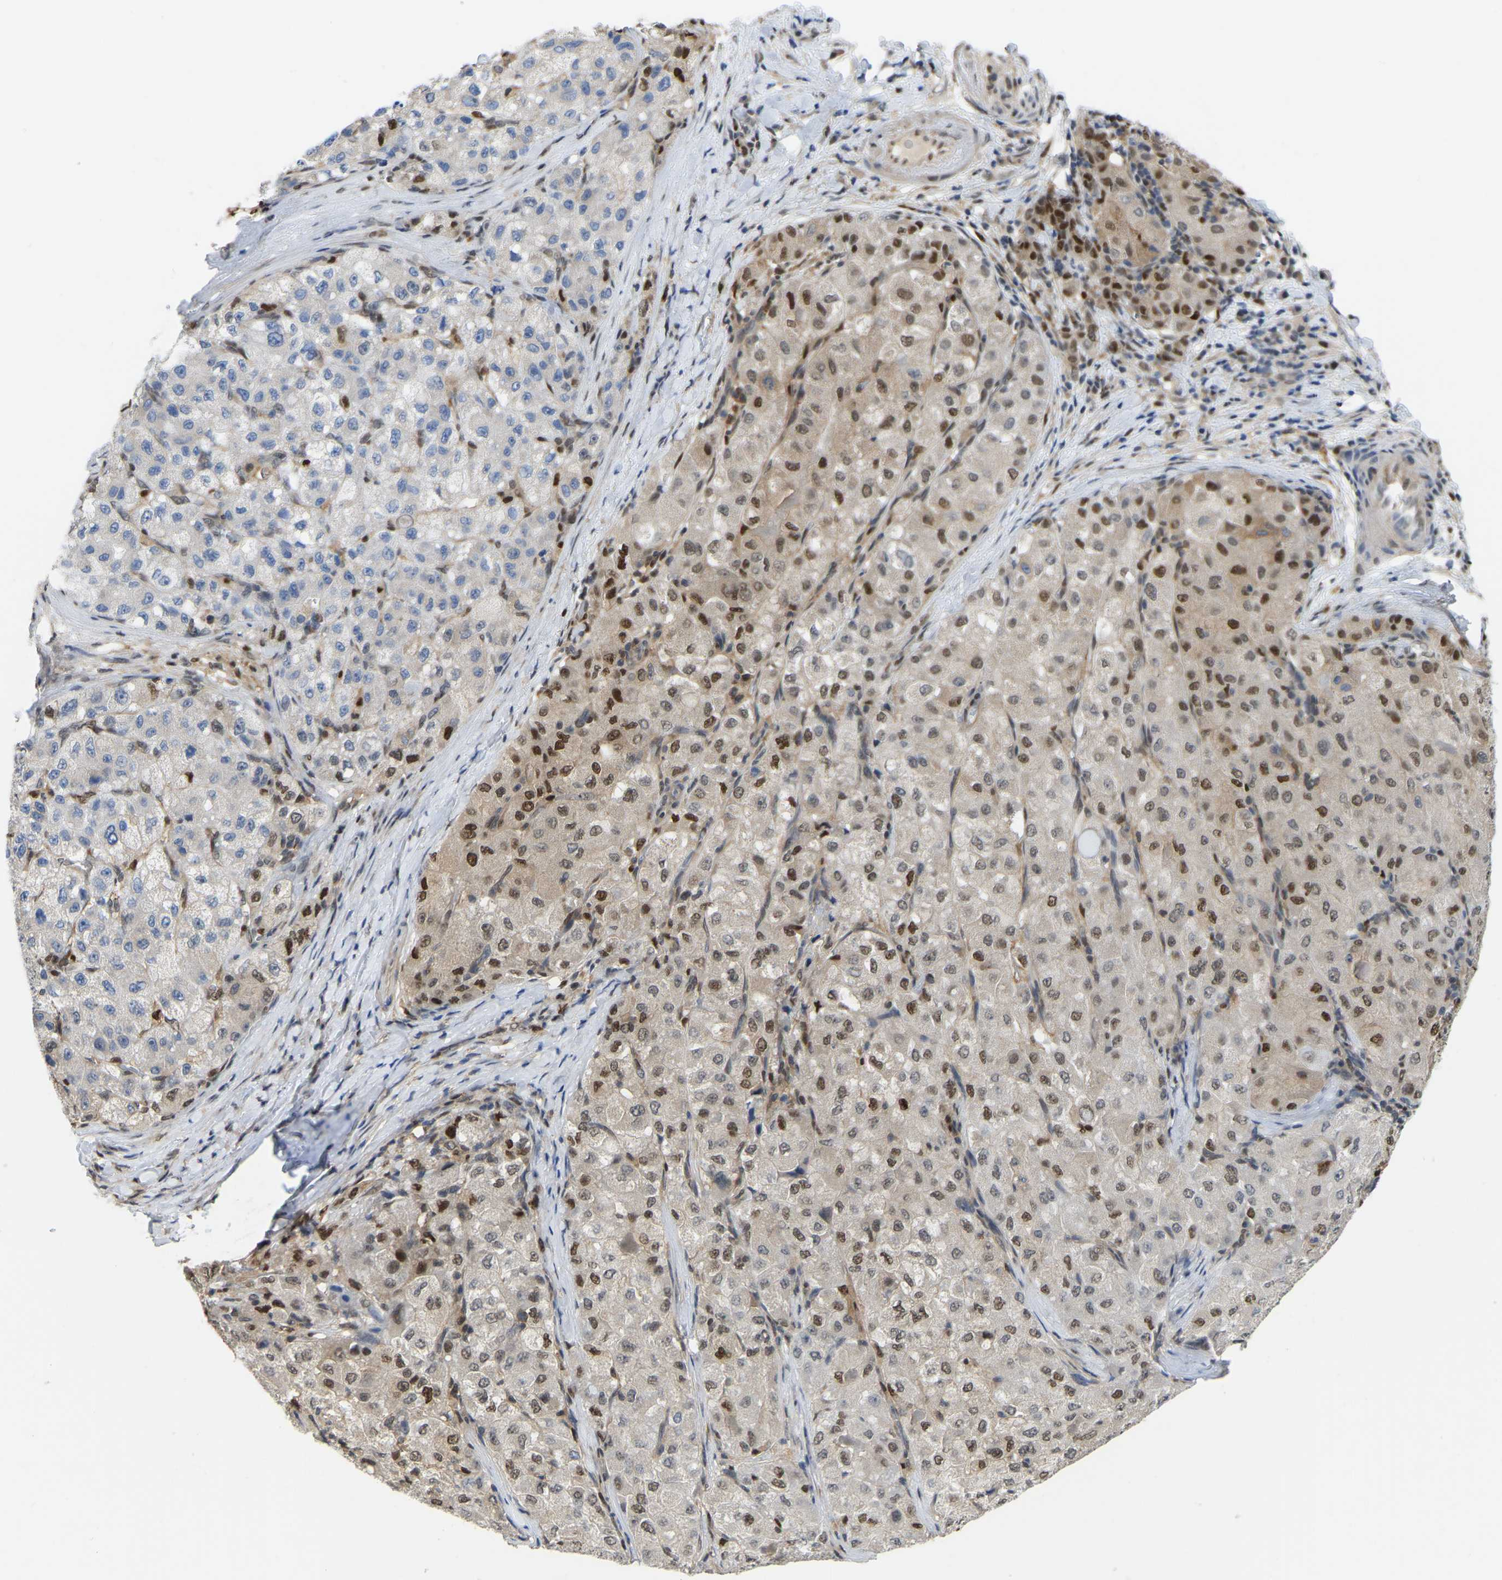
{"staining": {"intensity": "moderate", "quantity": ">75%", "location": "nuclear"}, "tissue": "liver cancer", "cell_type": "Tumor cells", "image_type": "cancer", "snomed": [{"axis": "morphology", "description": "Carcinoma, Hepatocellular, NOS"}, {"axis": "topography", "description": "Liver"}], "caption": "Immunohistochemical staining of liver hepatocellular carcinoma displays moderate nuclear protein staining in about >75% of tumor cells.", "gene": "KLRG2", "patient": {"sex": "male", "age": 80}}